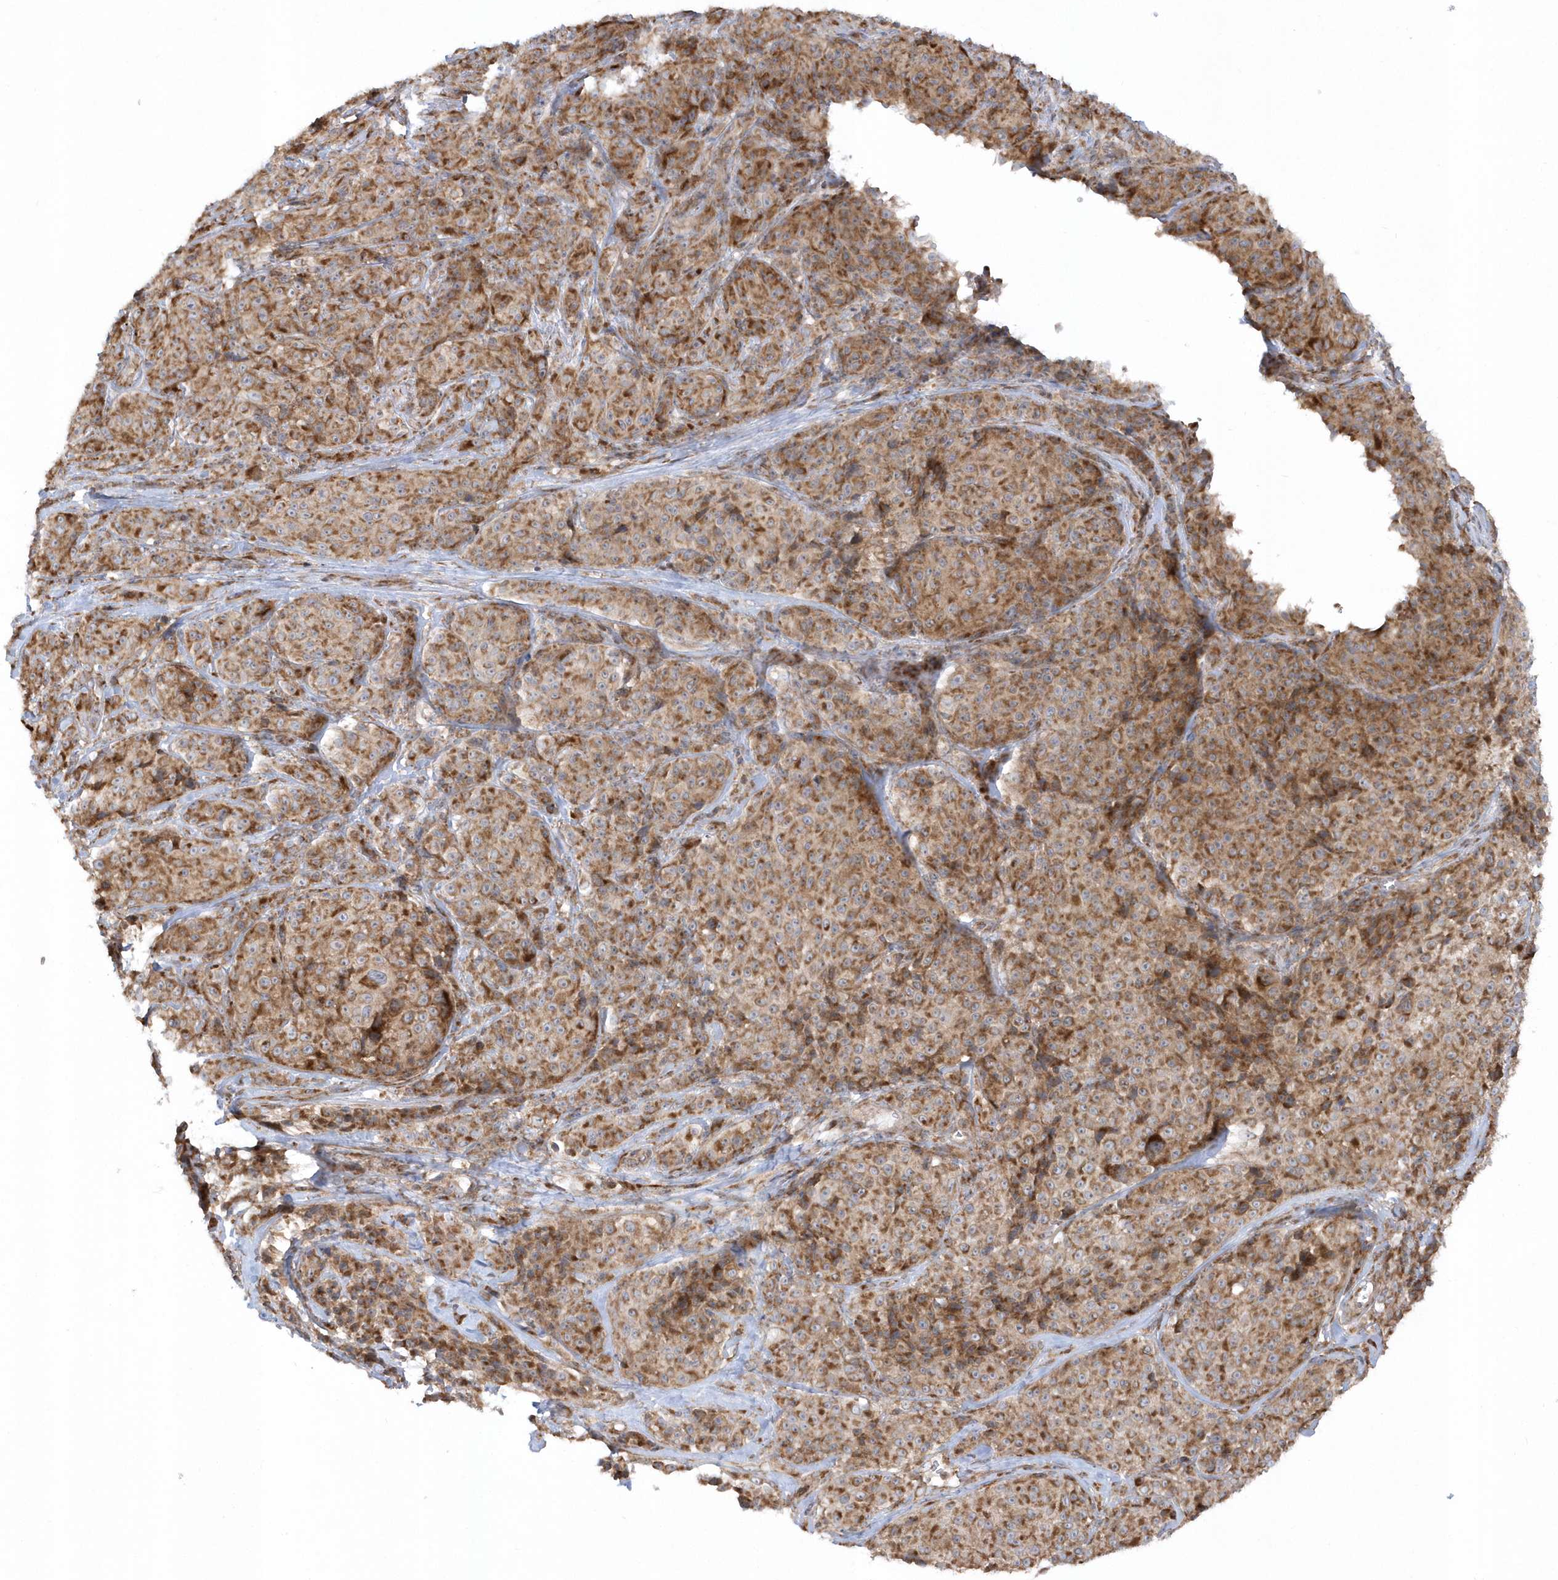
{"staining": {"intensity": "moderate", "quantity": ">75%", "location": "cytoplasmic/membranous"}, "tissue": "melanoma", "cell_type": "Tumor cells", "image_type": "cancer", "snomed": [{"axis": "morphology", "description": "Malignant melanoma, NOS"}, {"axis": "topography", "description": "Skin"}], "caption": "A micrograph showing moderate cytoplasmic/membranous positivity in about >75% of tumor cells in melanoma, as visualized by brown immunohistochemical staining.", "gene": "SH3BP2", "patient": {"sex": "male", "age": 73}}